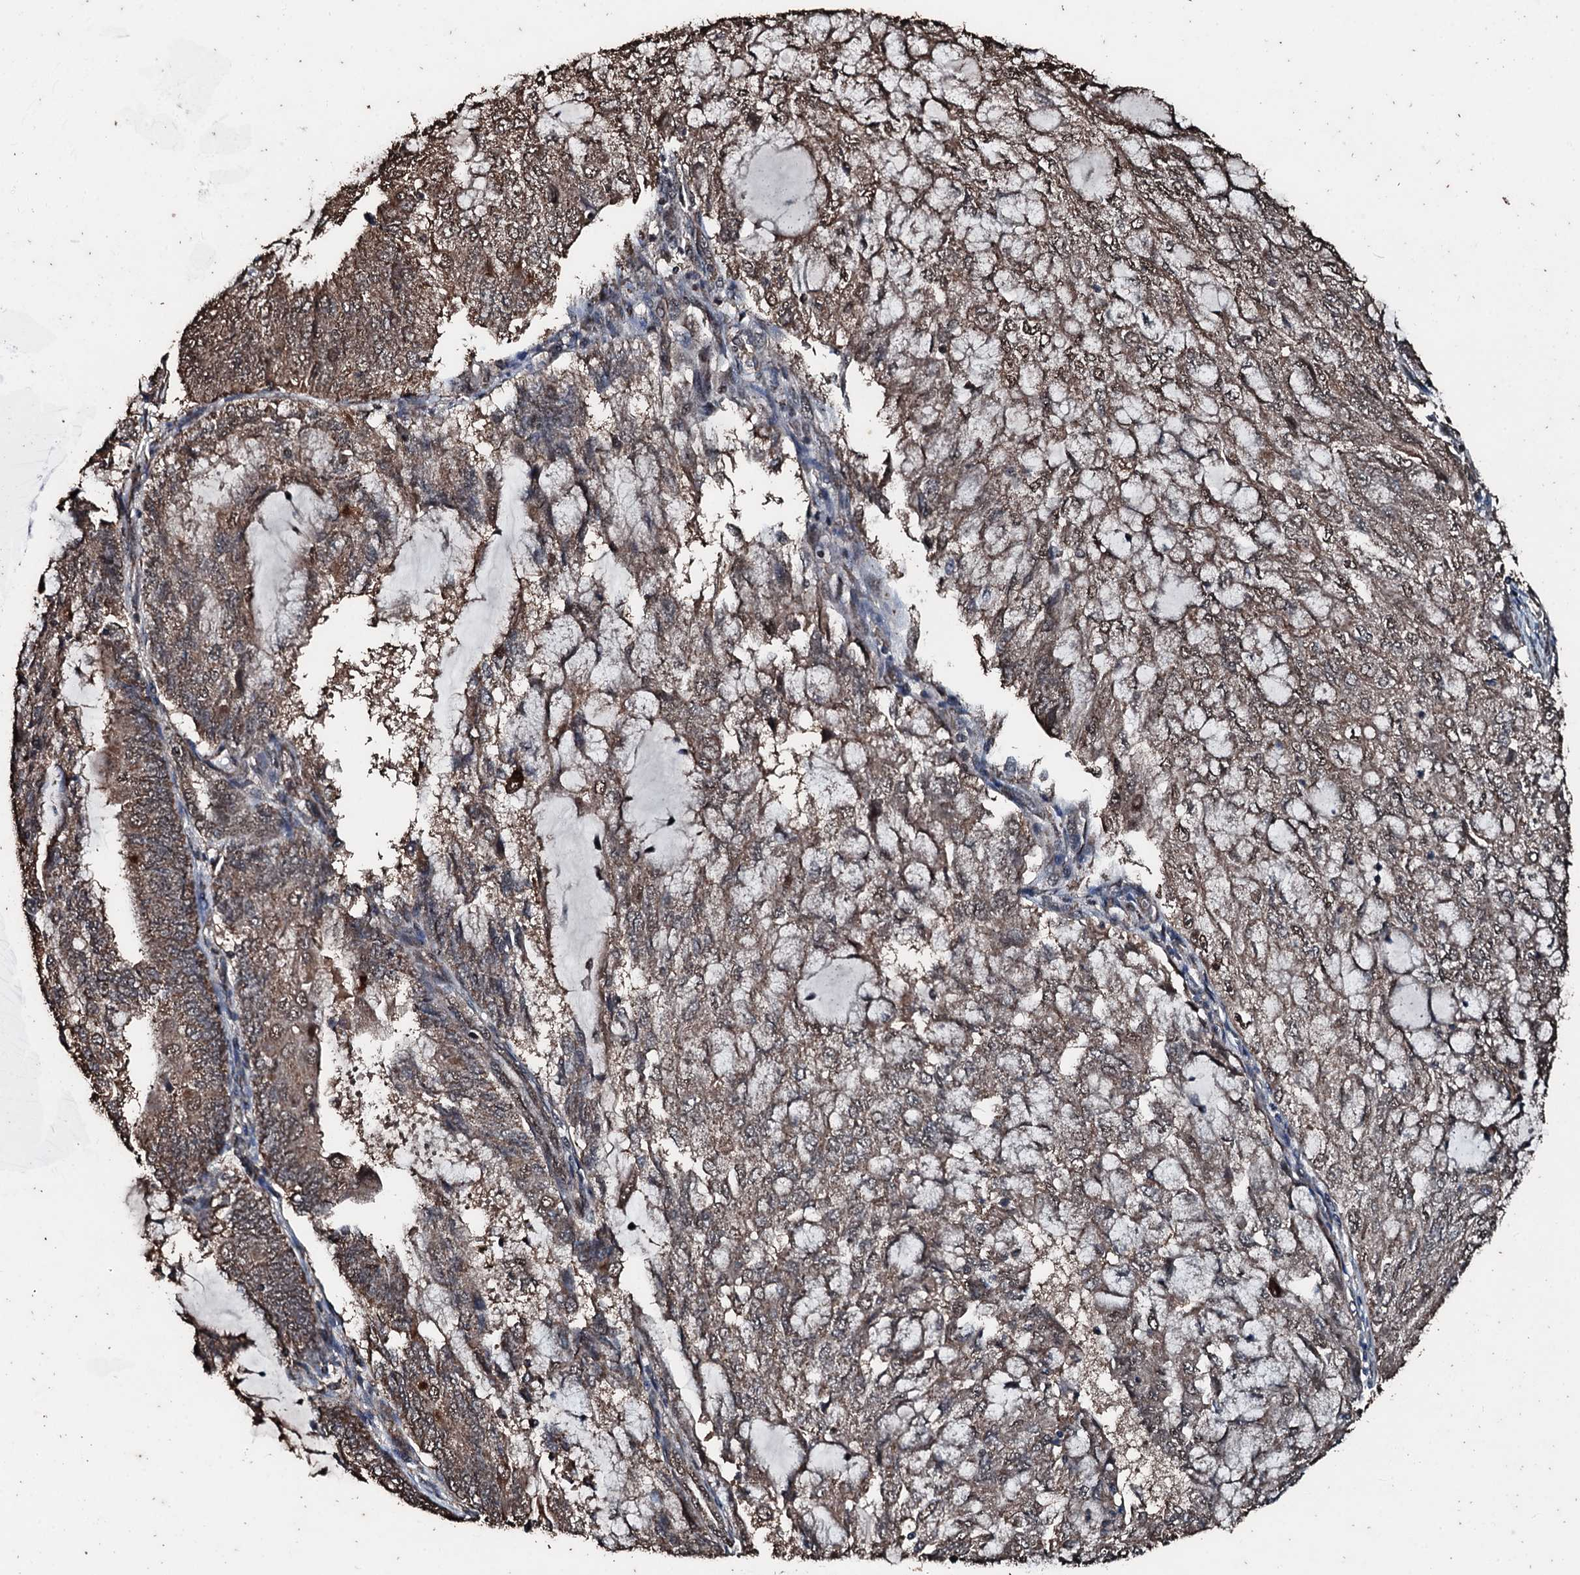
{"staining": {"intensity": "weak", "quantity": ">75%", "location": "cytoplasmic/membranous,nuclear"}, "tissue": "endometrial cancer", "cell_type": "Tumor cells", "image_type": "cancer", "snomed": [{"axis": "morphology", "description": "Adenocarcinoma, NOS"}, {"axis": "topography", "description": "Endometrium"}], "caption": "Endometrial cancer stained with a brown dye displays weak cytoplasmic/membranous and nuclear positive positivity in approximately >75% of tumor cells.", "gene": "FAAP24", "patient": {"sex": "female", "age": 81}}